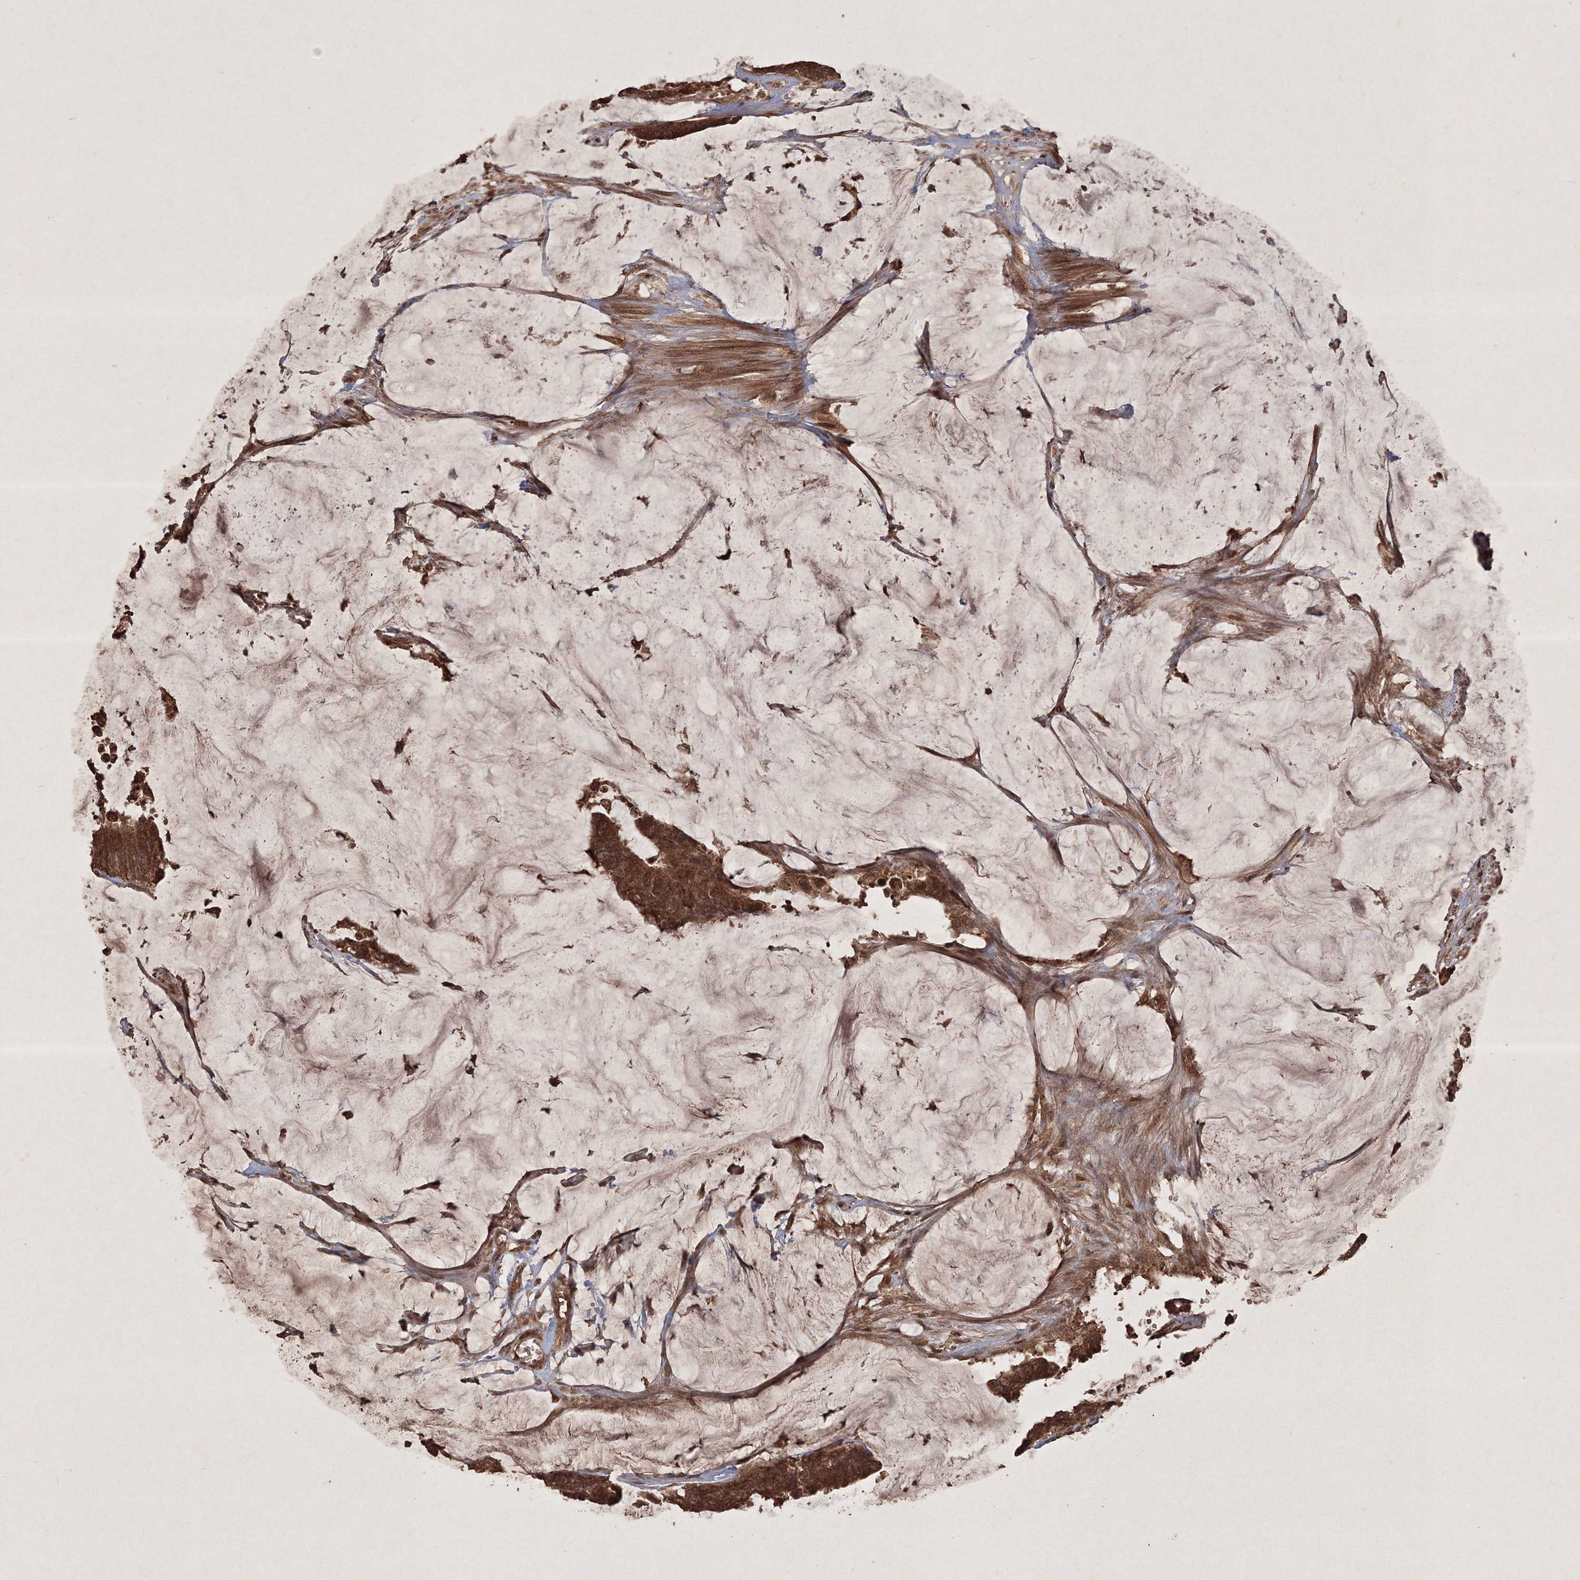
{"staining": {"intensity": "moderate", "quantity": ">75%", "location": "cytoplasmic/membranous,nuclear"}, "tissue": "colorectal cancer", "cell_type": "Tumor cells", "image_type": "cancer", "snomed": [{"axis": "morphology", "description": "Adenocarcinoma, NOS"}, {"axis": "topography", "description": "Rectum"}], "caption": "IHC of human colorectal adenocarcinoma demonstrates medium levels of moderate cytoplasmic/membranous and nuclear expression in about >75% of tumor cells.", "gene": "PELI3", "patient": {"sex": "female", "age": 66}}